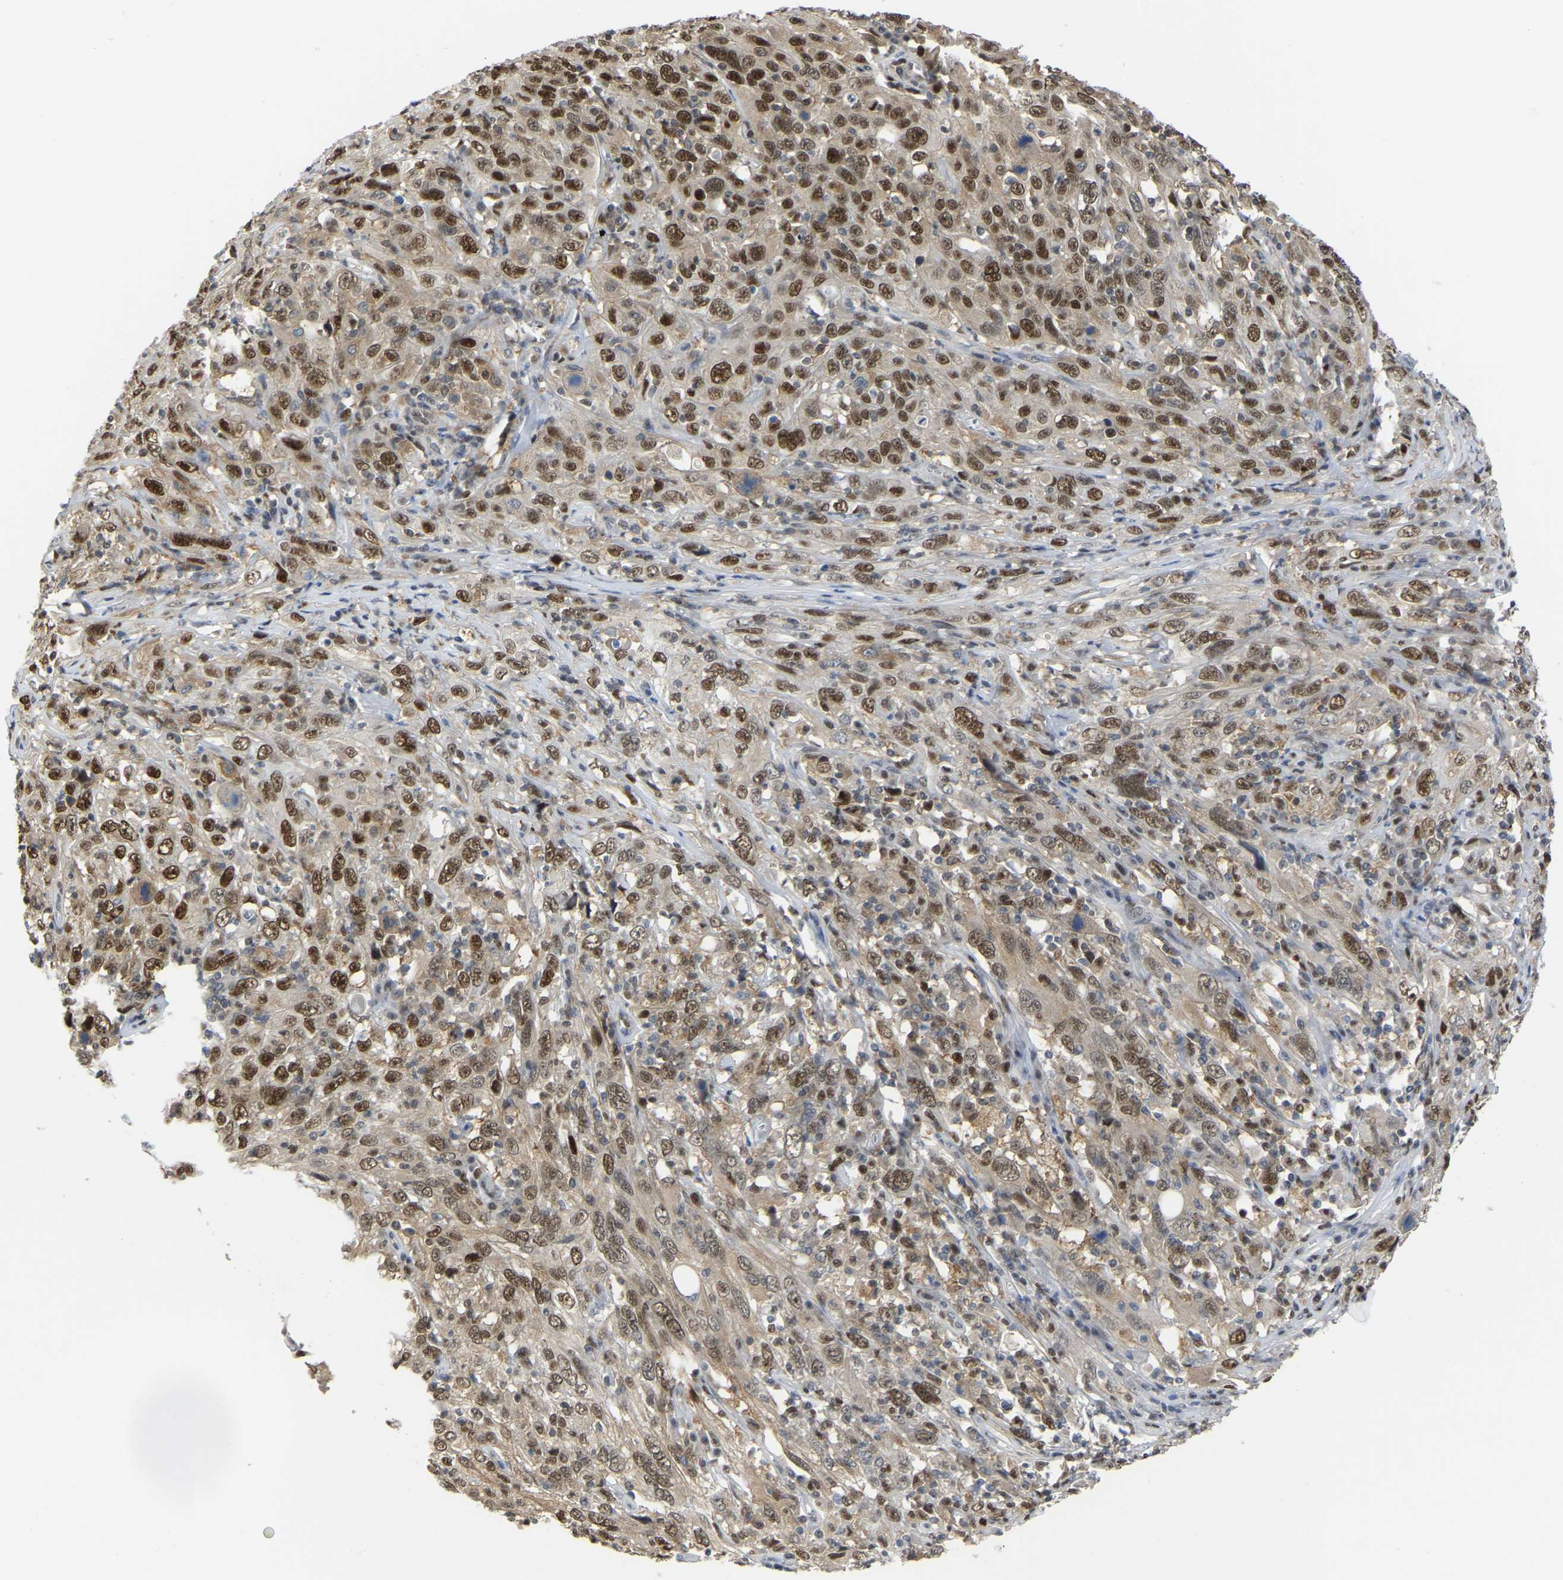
{"staining": {"intensity": "moderate", "quantity": ">75%", "location": "nuclear"}, "tissue": "cervical cancer", "cell_type": "Tumor cells", "image_type": "cancer", "snomed": [{"axis": "morphology", "description": "Squamous cell carcinoma, NOS"}, {"axis": "topography", "description": "Cervix"}], "caption": "Immunohistochemistry histopathology image of cervical cancer stained for a protein (brown), which shows medium levels of moderate nuclear positivity in approximately >75% of tumor cells.", "gene": "KLRG2", "patient": {"sex": "female", "age": 46}}